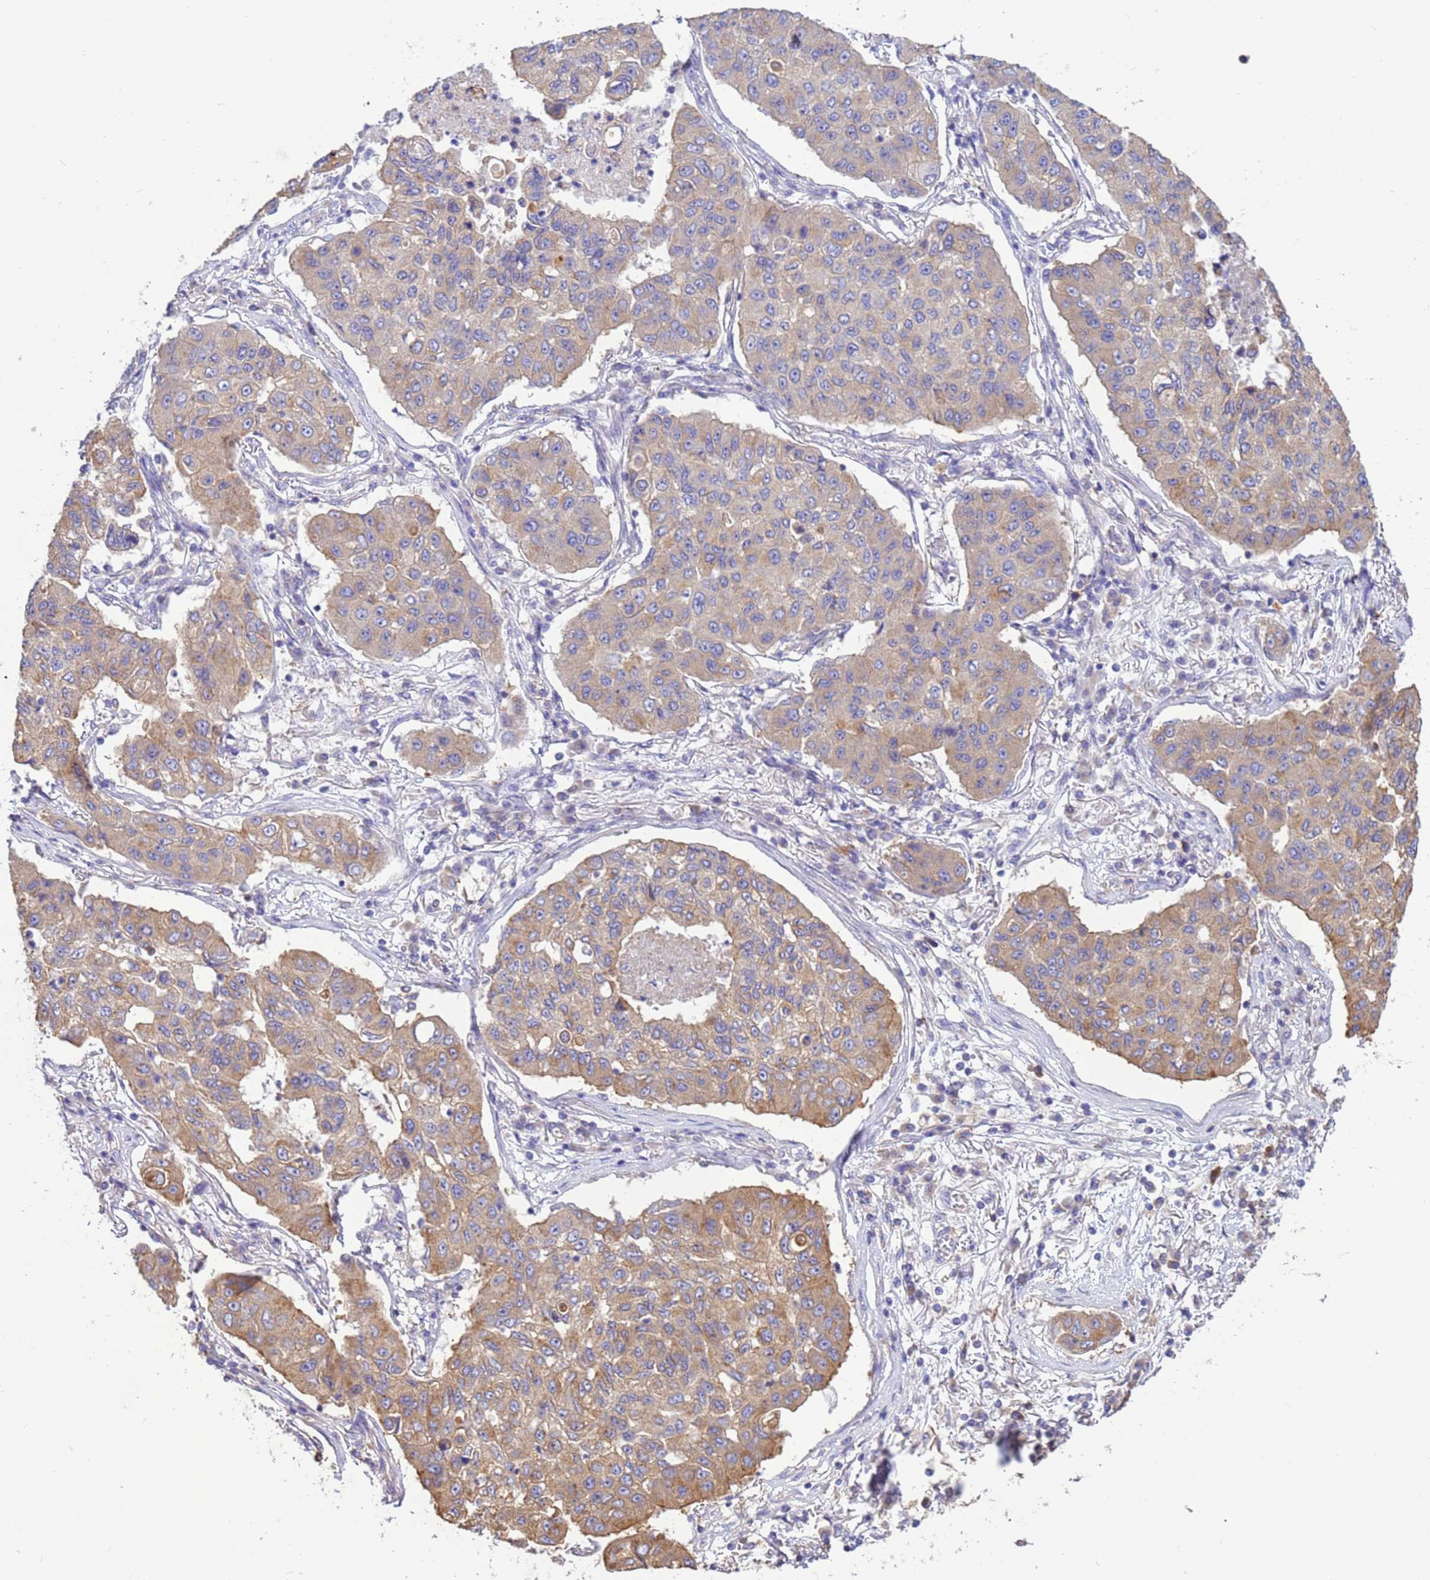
{"staining": {"intensity": "weak", "quantity": "25%-75%", "location": "cytoplasmic/membranous"}, "tissue": "lung cancer", "cell_type": "Tumor cells", "image_type": "cancer", "snomed": [{"axis": "morphology", "description": "Squamous cell carcinoma, NOS"}, {"axis": "topography", "description": "Lung"}], "caption": "Immunohistochemistry (IHC) image of human lung cancer stained for a protein (brown), which demonstrates low levels of weak cytoplasmic/membranous expression in approximately 25%-75% of tumor cells.", "gene": "TUBB1", "patient": {"sex": "male", "age": 74}}